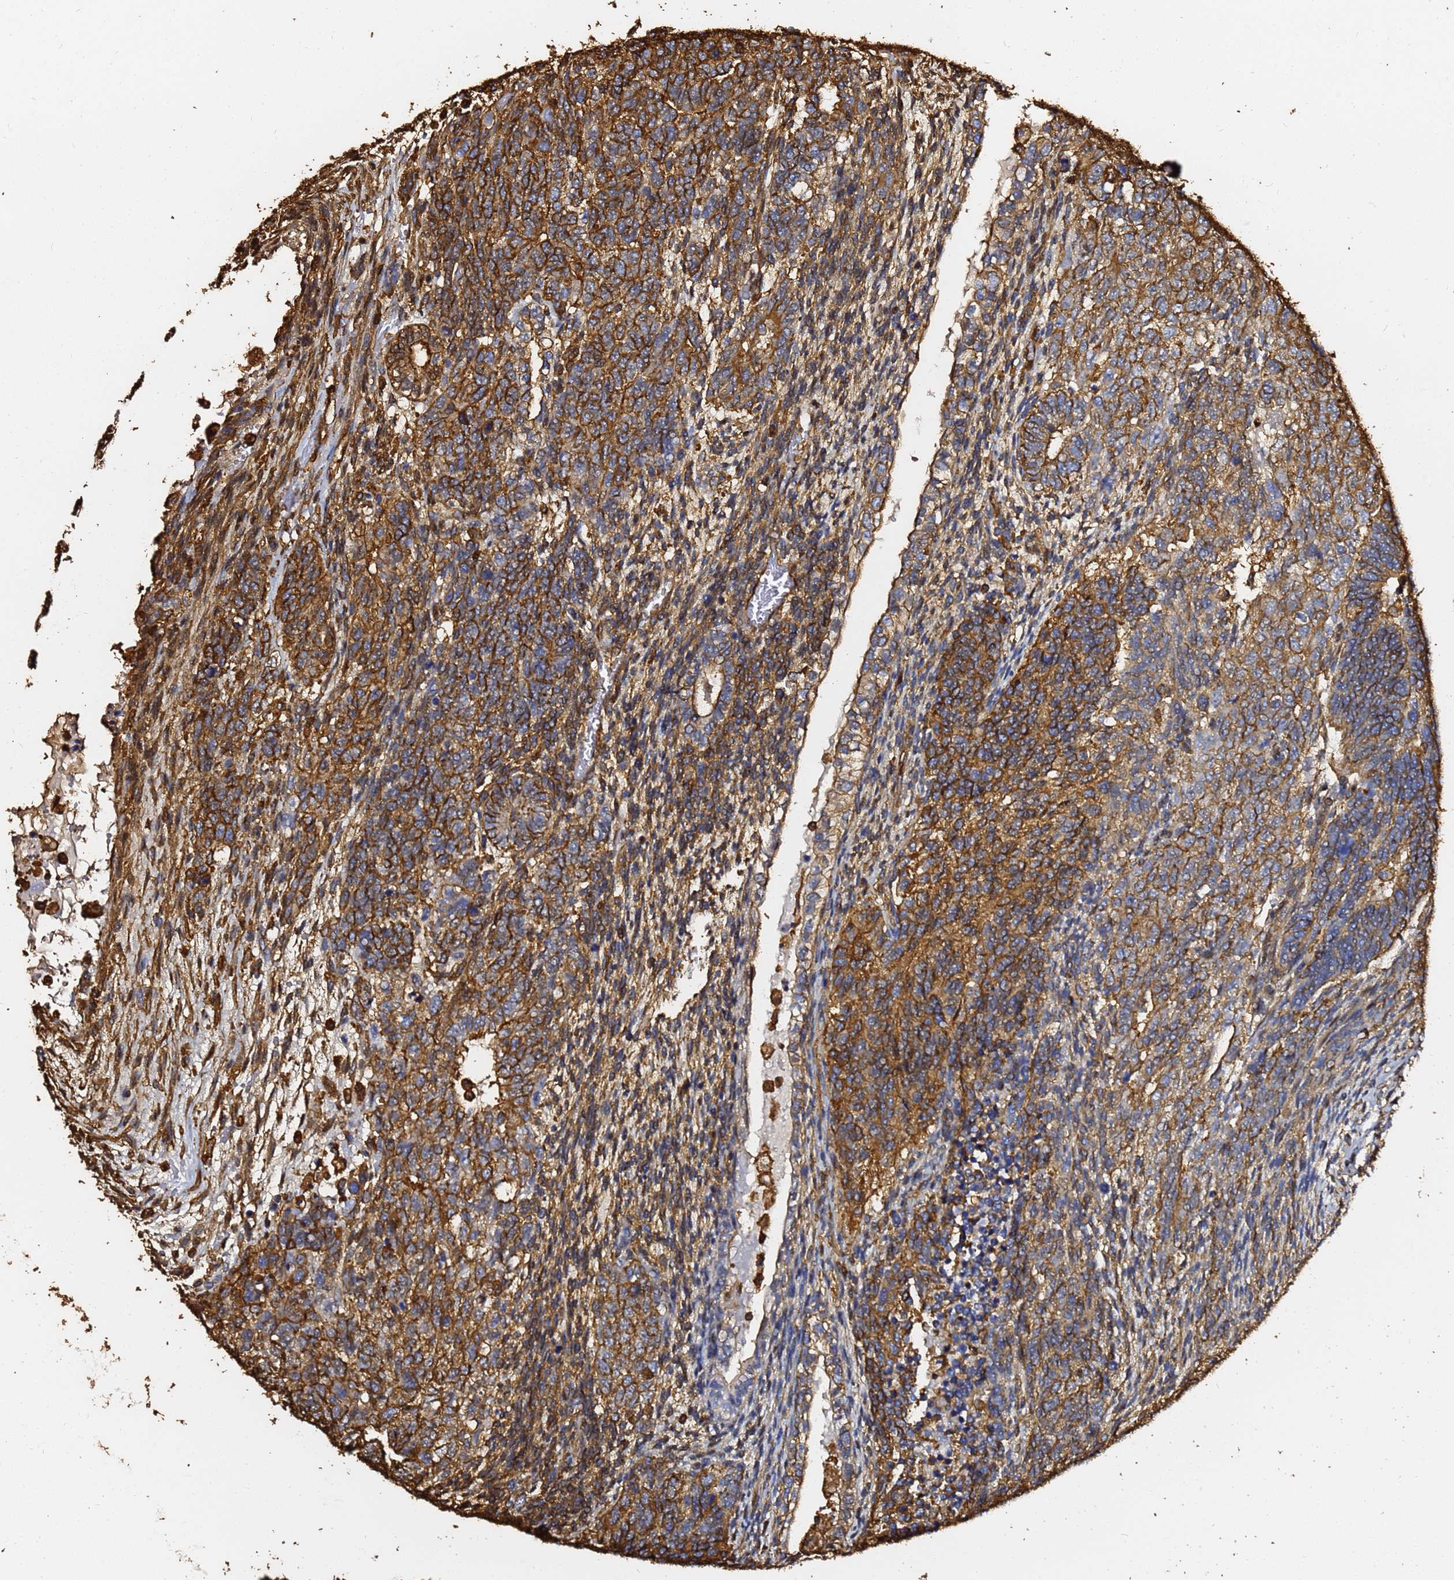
{"staining": {"intensity": "strong", "quantity": "25%-75%", "location": "cytoplasmic/membranous"}, "tissue": "testis cancer", "cell_type": "Tumor cells", "image_type": "cancer", "snomed": [{"axis": "morphology", "description": "Carcinoma, Embryonal, NOS"}, {"axis": "topography", "description": "Testis"}], "caption": "Immunohistochemical staining of human testis cancer (embryonal carcinoma) reveals high levels of strong cytoplasmic/membranous staining in approximately 25%-75% of tumor cells.", "gene": "ACTB", "patient": {"sex": "male", "age": 23}}